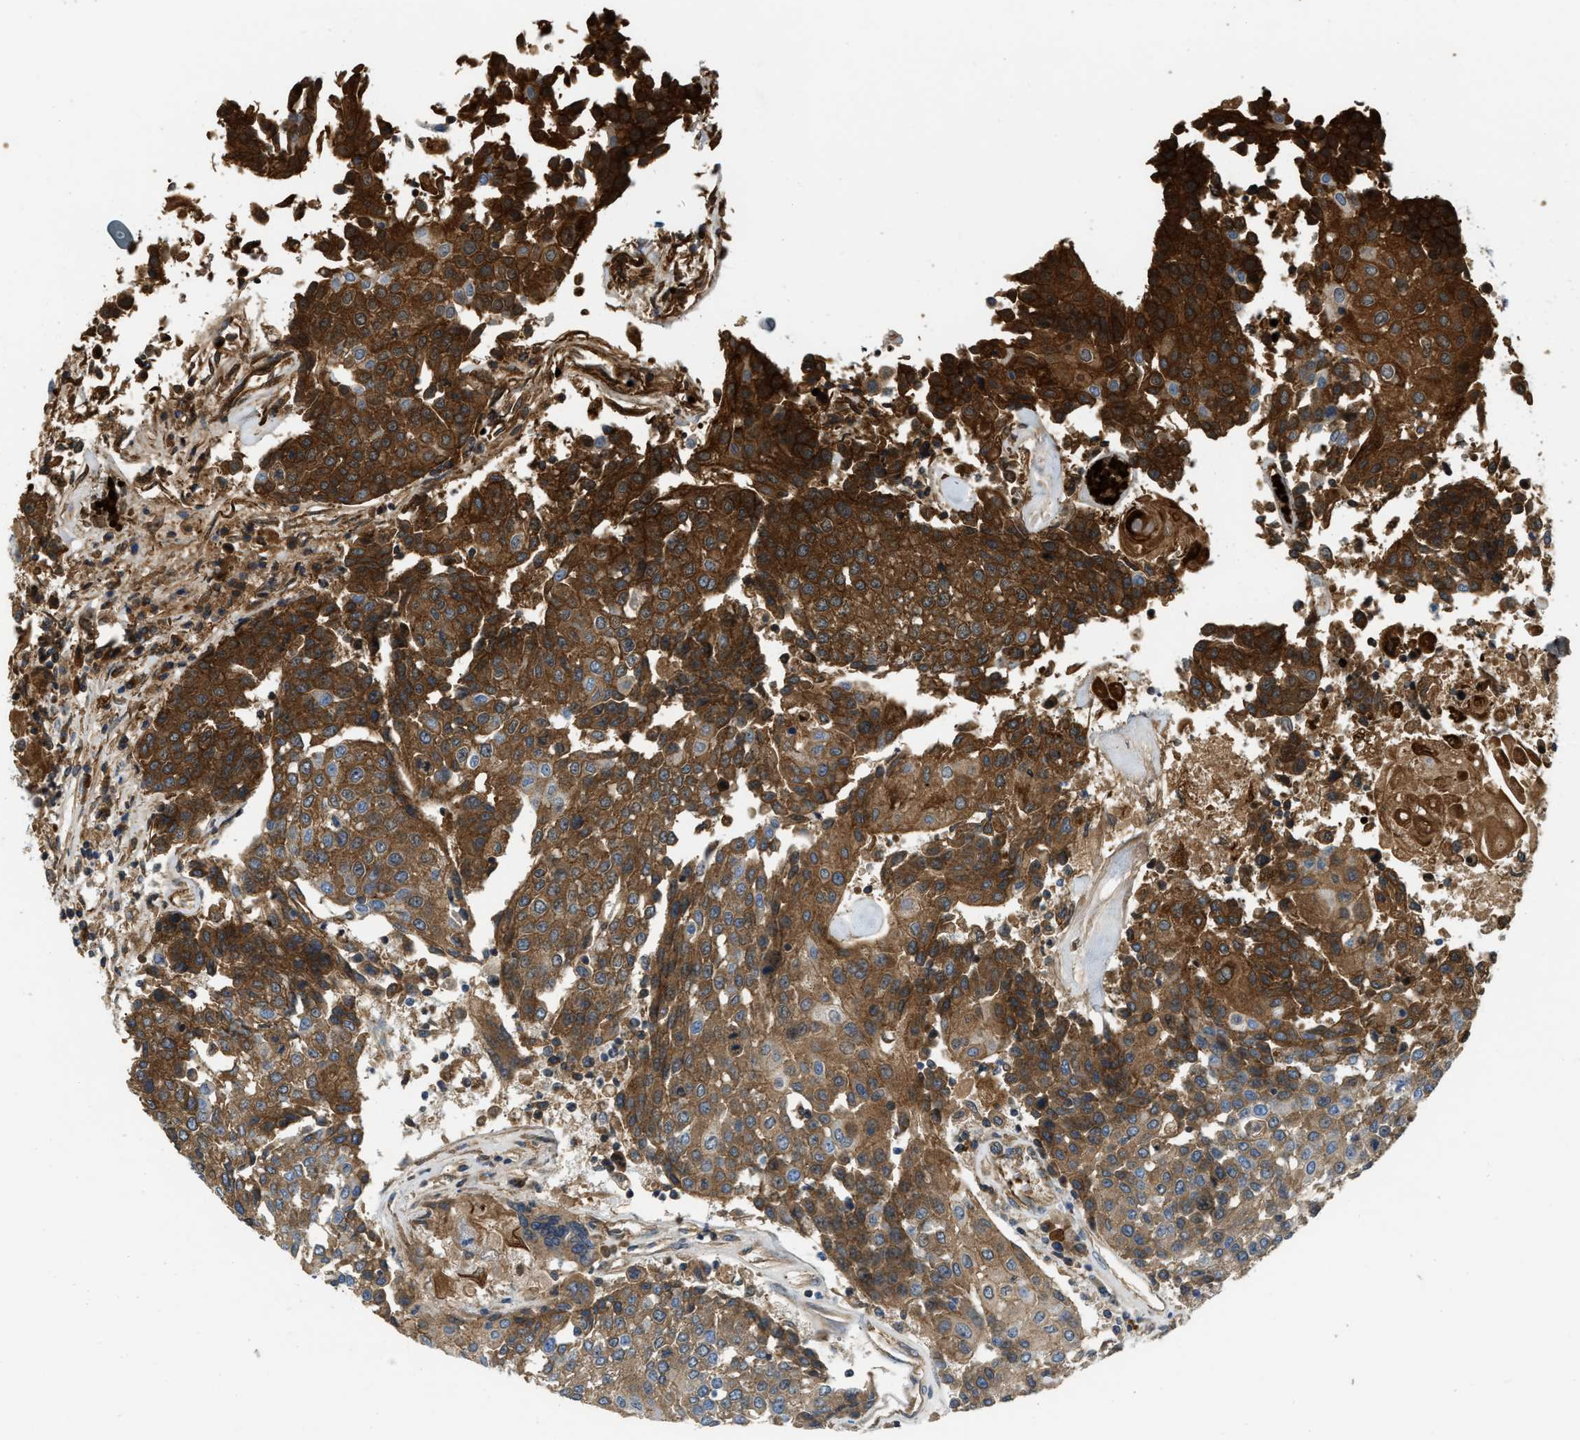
{"staining": {"intensity": "strong", "quantity": "25%-75%", "location": "cytoplasmic/membranous"}, "tissue": "urothelial cancer", "cell_type": "Tumor cells", "image_type": "cancer", "snomed": [{"axis": "morphology", "description": "Urothelial carcinoma, High grade"}, {"axis": "topography", "description": "Urinary bladder"}], "caption": "Urothelial cancer tissue exhibits strong cytoplasmic/membranous positivity in approximately 25%-75% of tumor cells, visualized by immunohistochemistry. (DAB = brown stain, brightfield microscopy at high magnification).", "gene": "ERC1", "patient": {"sex": "female", "age": 85}}